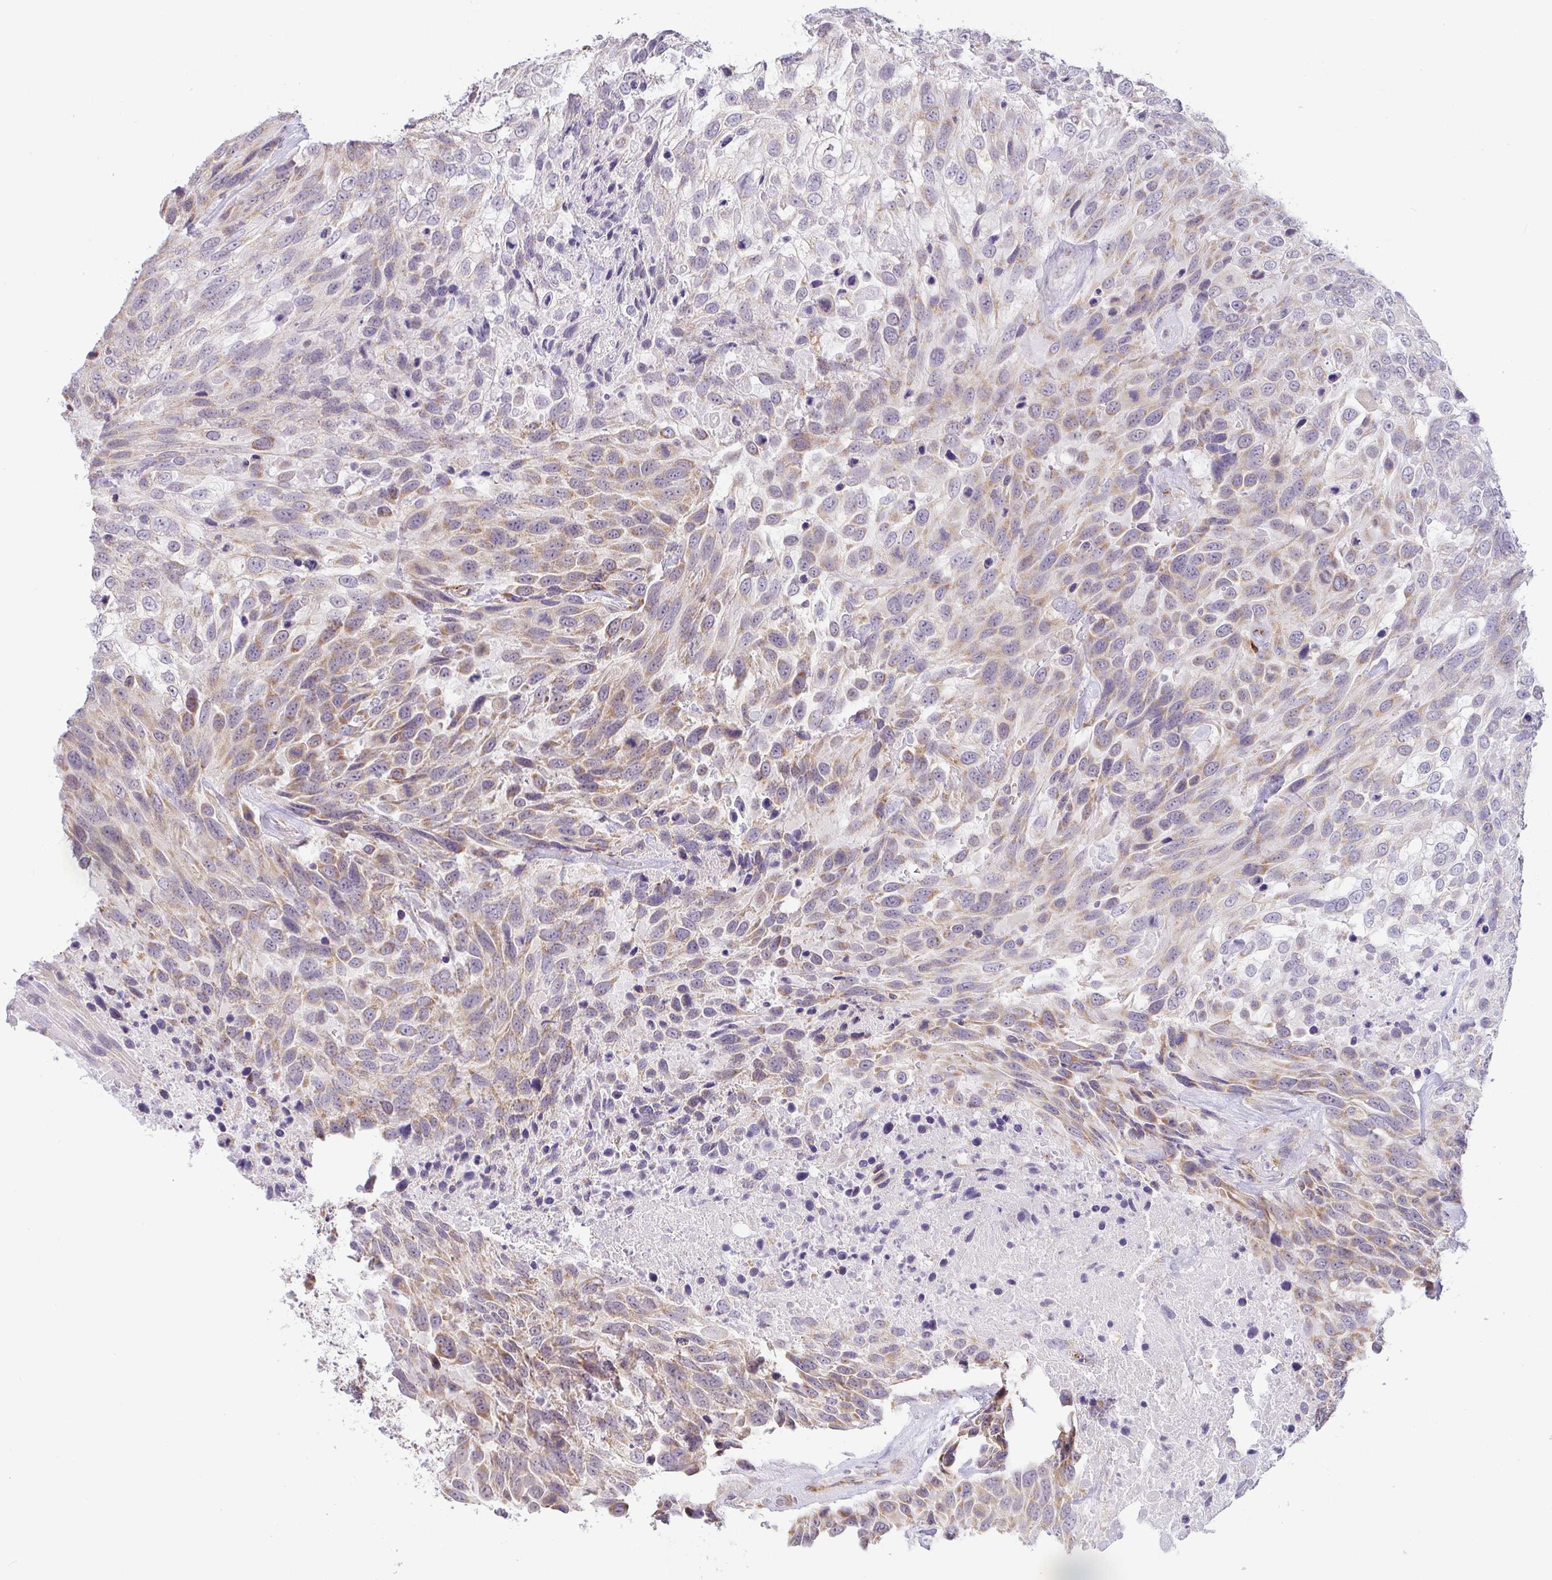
{"staining": {"intensity": "weak", "quantity": "25%-75%", "location": "cytoplasmic/membranous"}, "tissue": "urothelial cancer", "cell_type": "Tumor cells", "image_type": "cancer", "snomed": [{"axis": "morphology", "description": "Urothelial carcinoma, High grade"}, {"axis": "topography", "description": "Urinary bladder"}], "caption": "Immunohistochemical staining of urothelial cancer displays weak cytoplasmic/membranous protein expression in about 25%-75% of tumor cells. (IHC, brightfield microscopy, high magnification).", "gene": "PLCD4", "patient": {"sex": "female", "age": 70}}